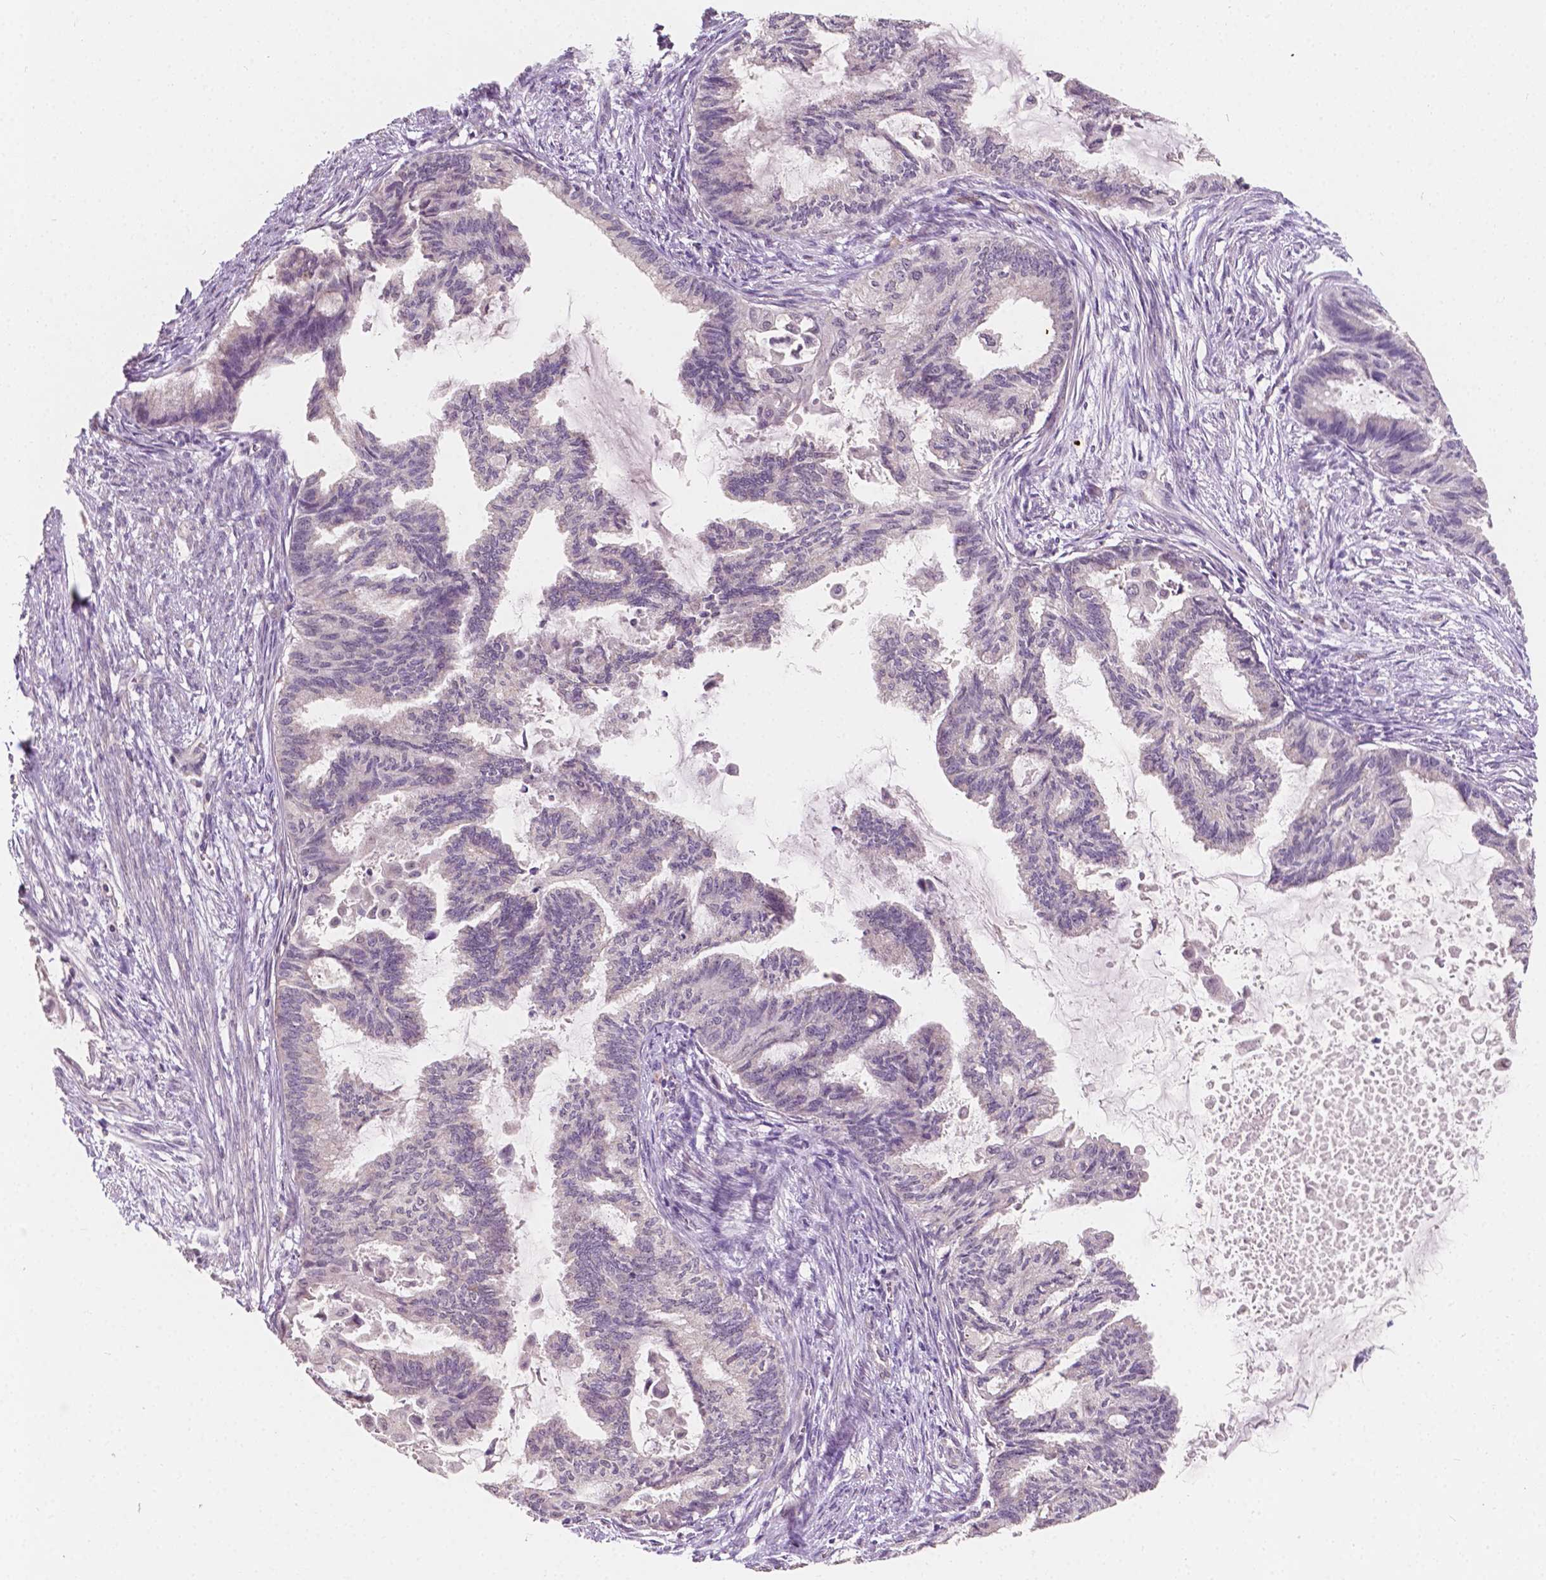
{"staining": {"intensity": "negative", "quantity": "none", "location": "none"}, "tissue": "endometrial cancer", "cell_type": "Tumor cells", "image_type": "cancer", "snomed": [{"axis": "morphology", "description": "Adenocarcinoma, NOS"}, {"axis": "topography", "description": "Endometrium"}], "caption": "DAB (3,3'-diaminobenzidine) immunohistochemical staining of human adenocarcinoma (endometrial) displays no significant positivity in tumor cells.", "gene": "SIRT2", "patient": {"sex": "female", "age": 86}}